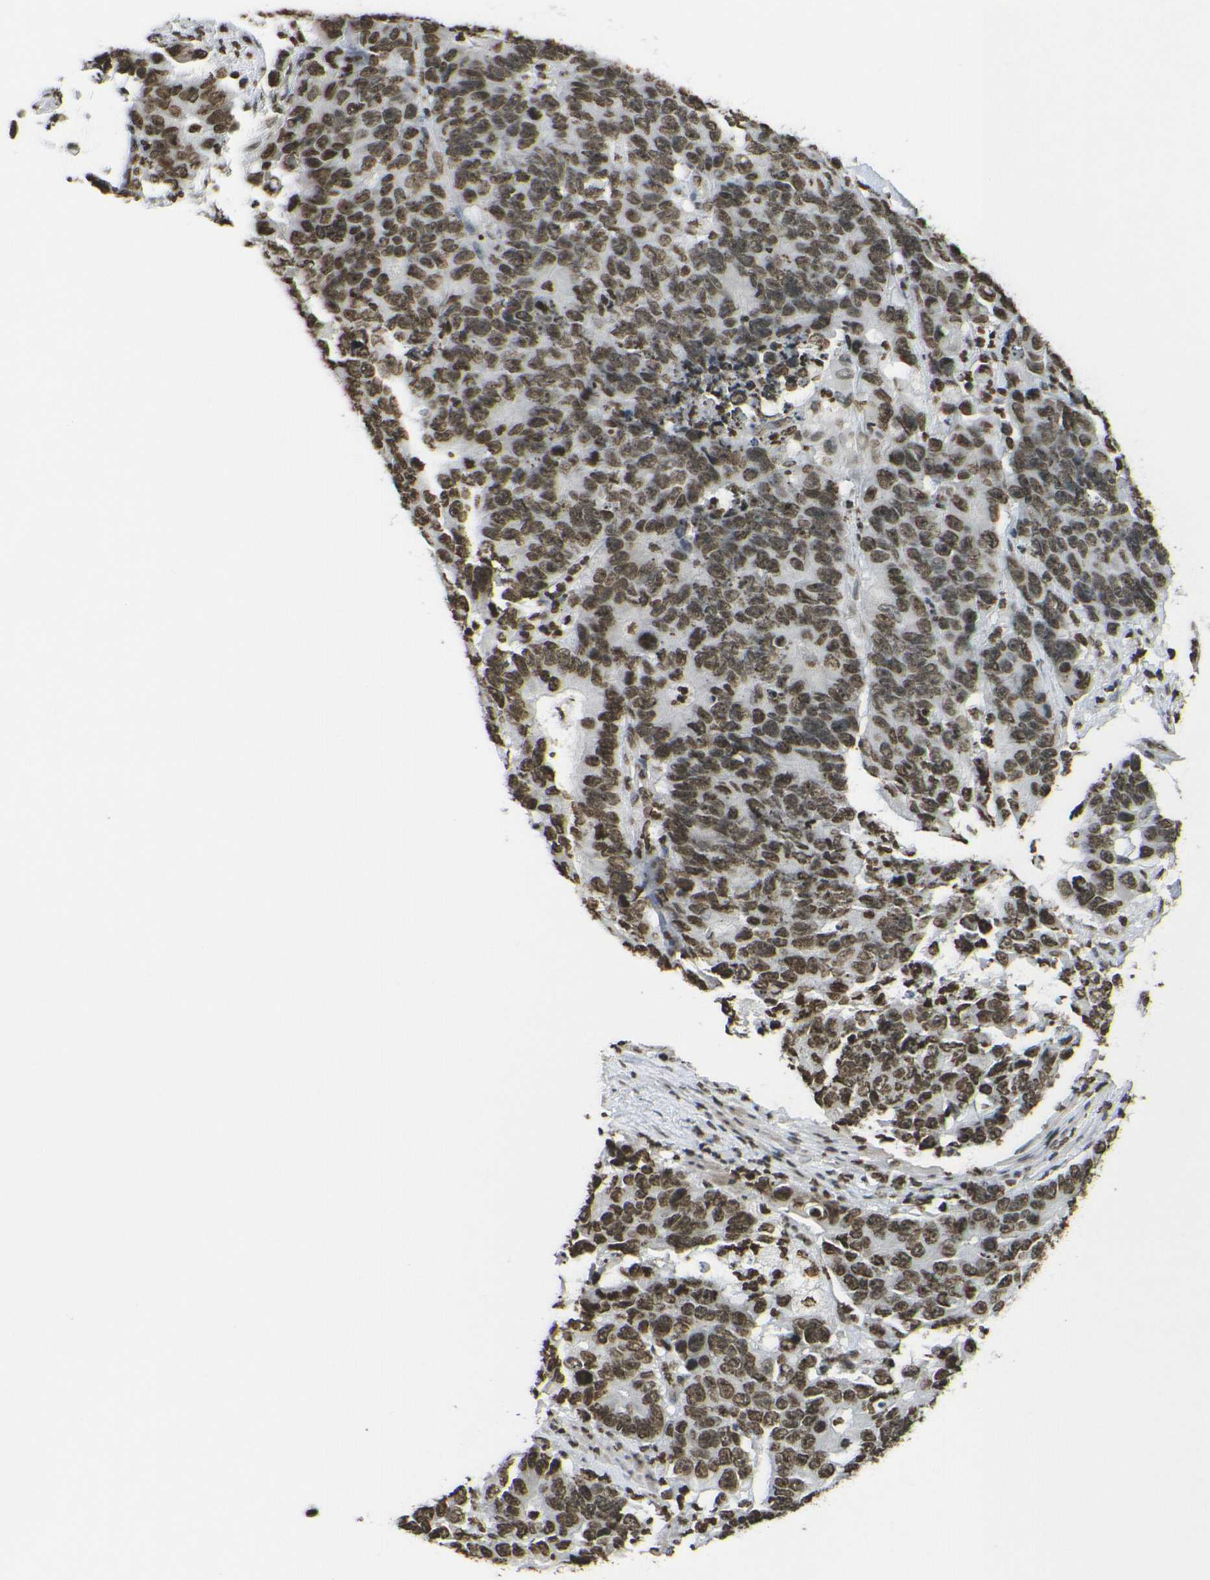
{"staining": {"intensity": "moderate", "quantity": ">75%", "location": "nuclear"}, "tissue": "colorectal cancer", "cell_type": "Tumor cells", "image_type": "cancer", "snomed": [{"axis": "morphology", "description": "Adenocarcinoma, NOS"}, {"axis": "topography", "description": "Colon"}], "caption": "The histopathology image exhibits staining of colorectal cancer (adenocarcinoma), revealing moderate nuclear protein staining (brown color) within tumor cells.", "gene": "H4C16", "patient": {"sex": "female", "age": 86}}